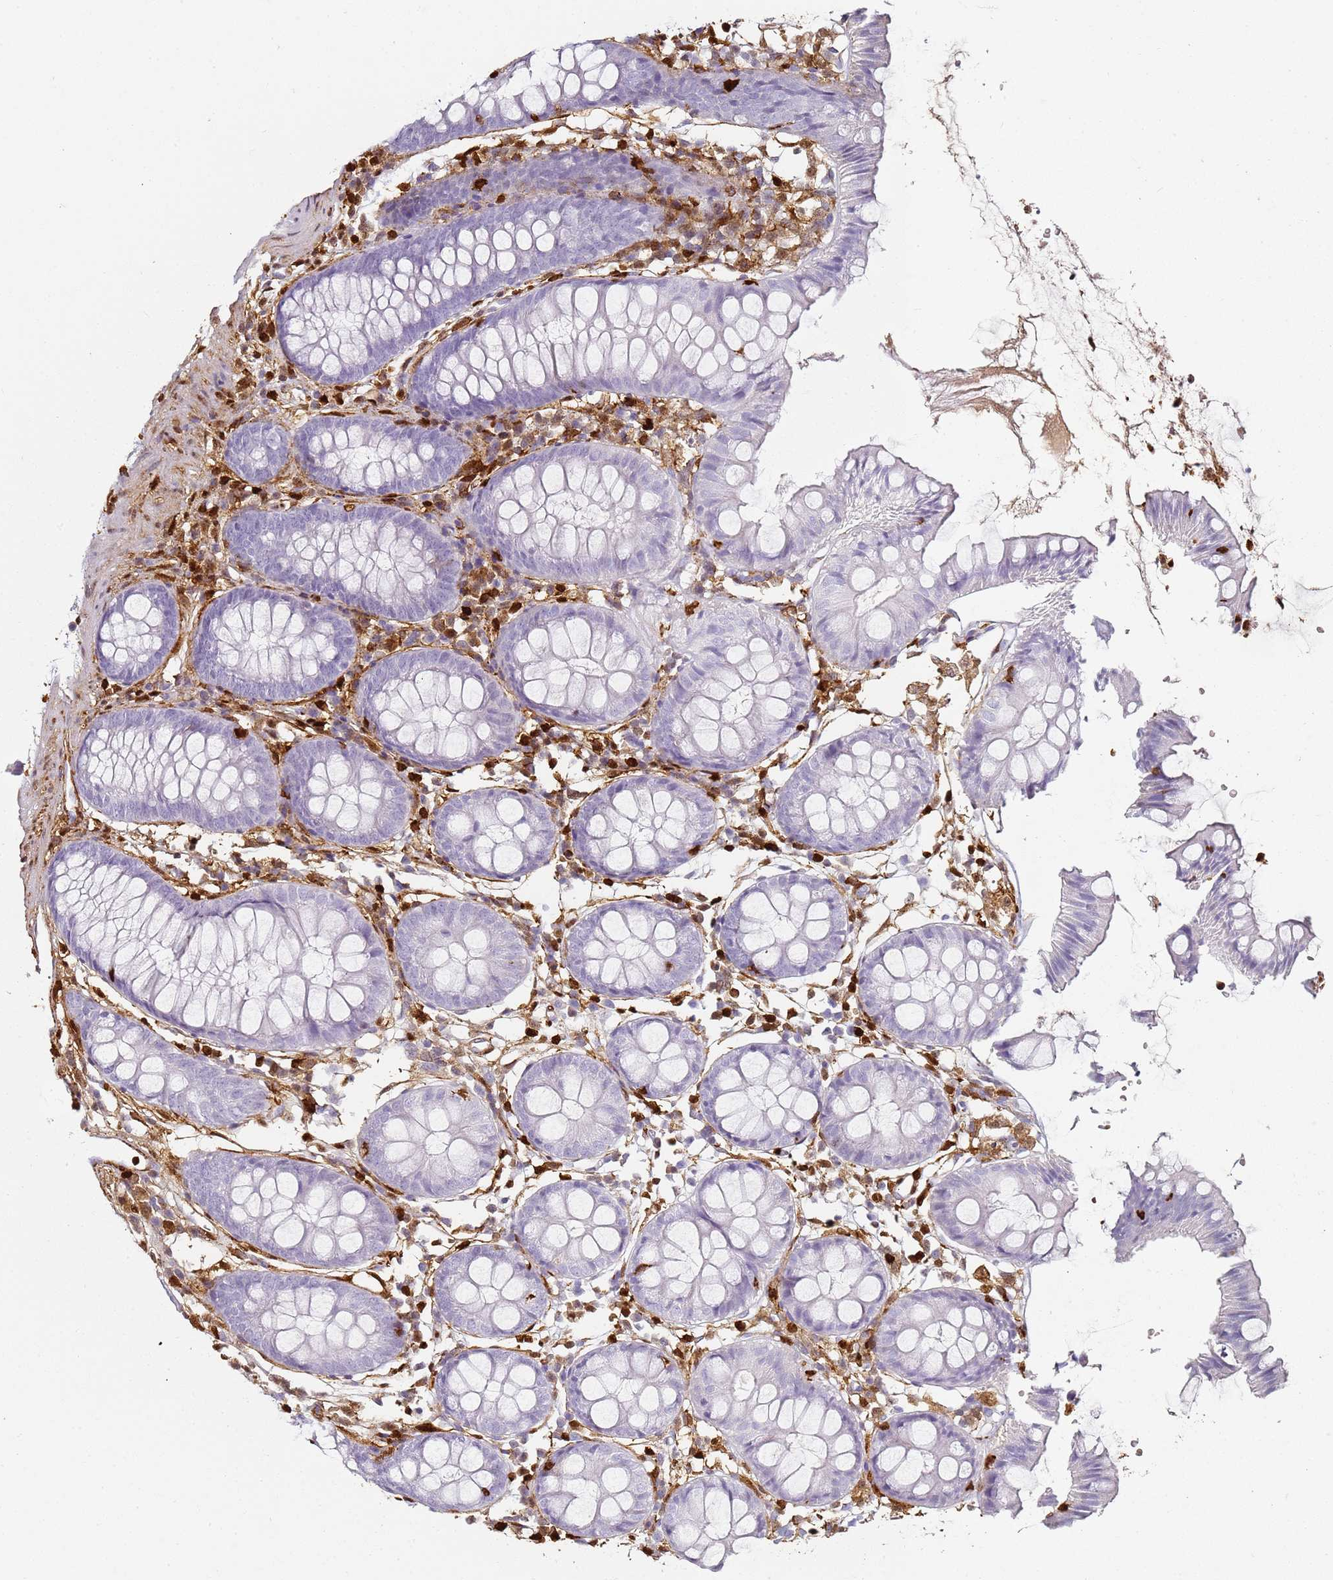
{"staining": {"intensity": "moderate", "quantity": ">75%", "location": "cytoplasmic/membranous,nuclear"}, "tissue": "colon", "cell_type": "Endothelial cells", "image_type": "normal", "snomed": [{"axis": "morphology", "description": "Normal tissue, NOS"}, {"axis": "topography", "description": "Colon"}], "caption": "IHC histopathology image of unremarkable colon: human colon stained using IHC reveals medium levels of moderate protein expression localized specifically in the cytoplasmic/membranous,nuclear of endothelial cells, appearing as a cytoplasmic/membranous,nuclear brown color.", "gene": "S100A4", "patient": {"sex": "female", "age": 84}}